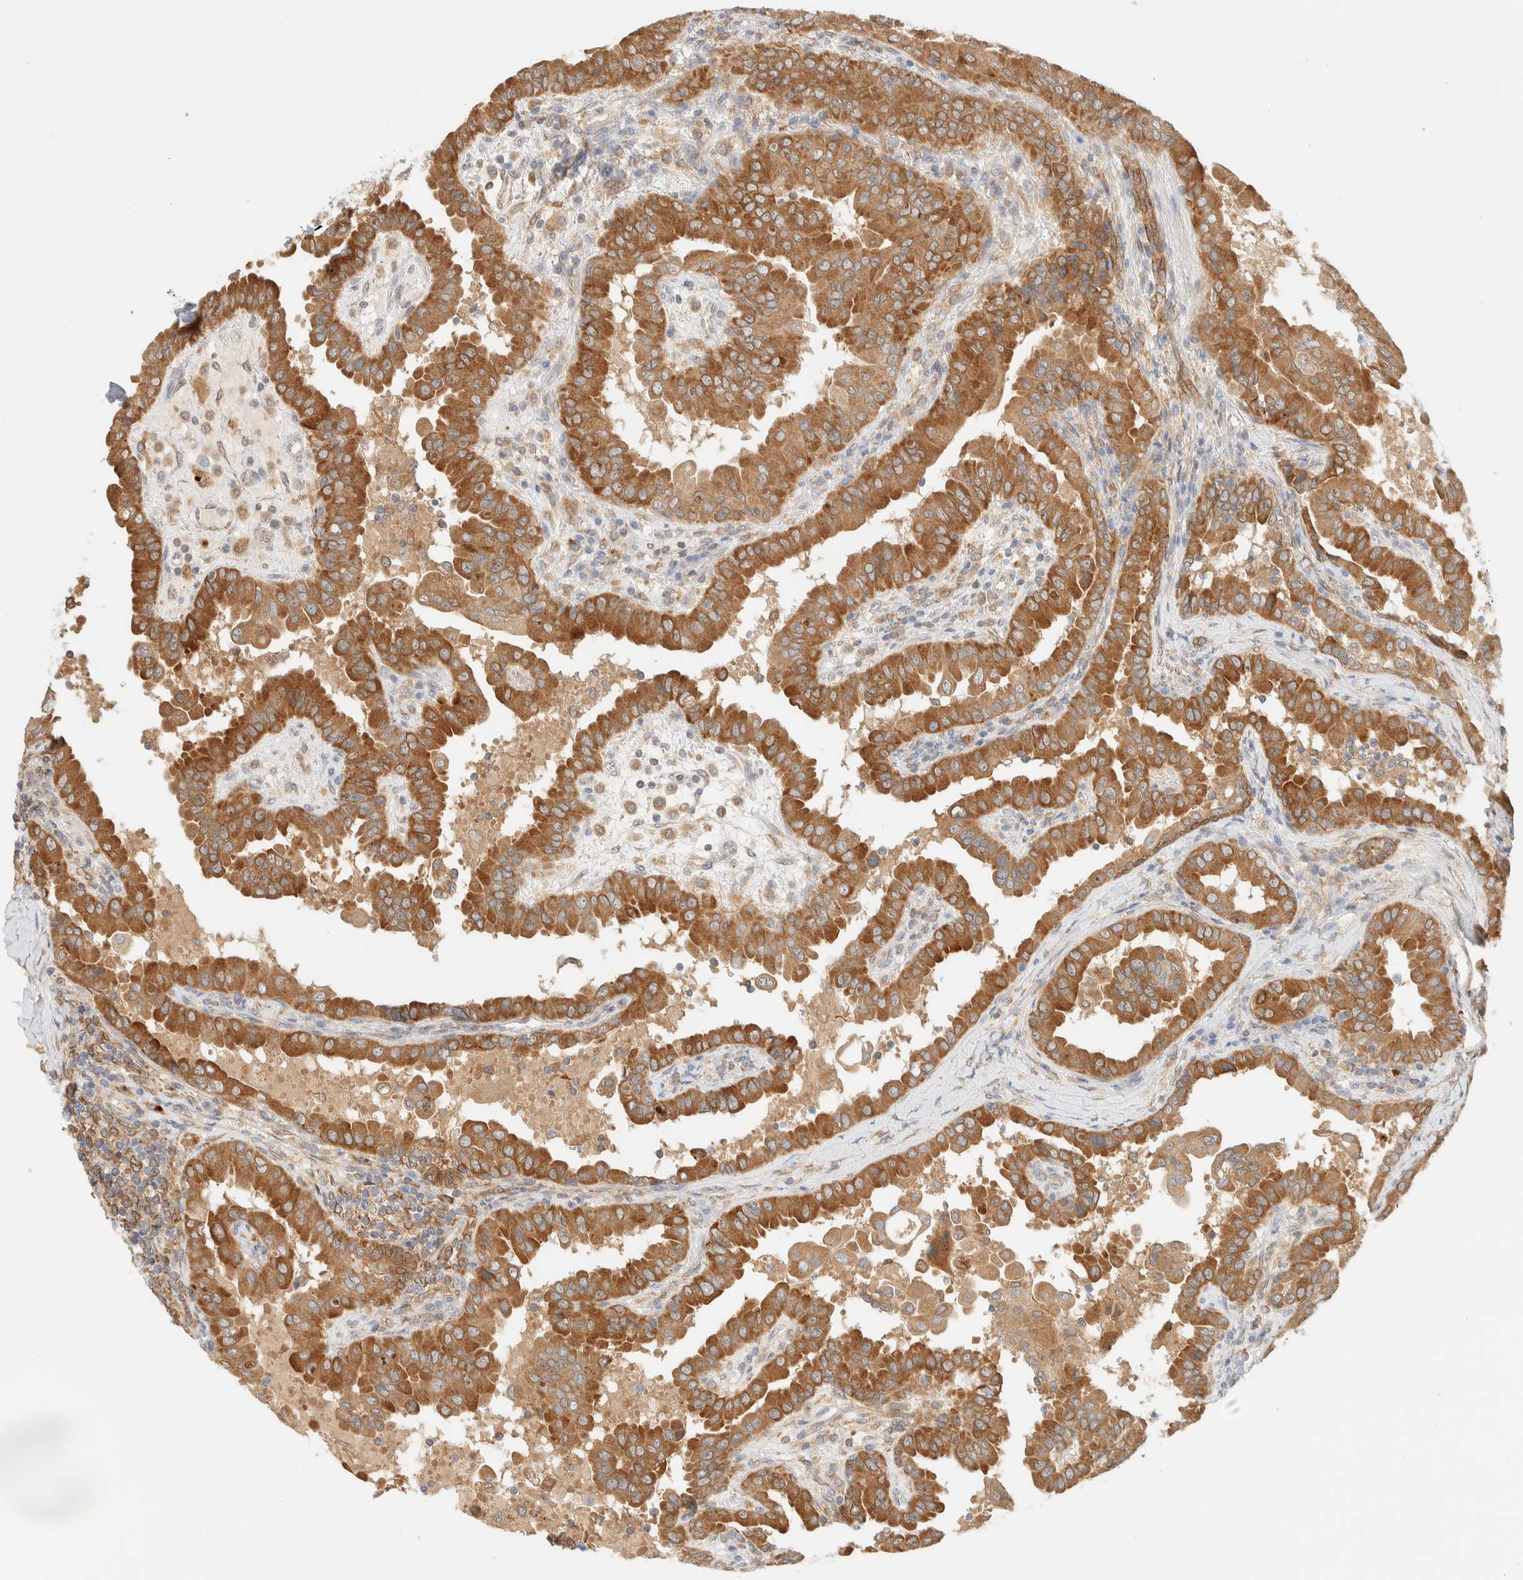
{"staining": {"intensity": "moderate", "quantity": ">75%", "location": "cytoplasmic/membranous"}, "tissue": "thyroid cancer", "cell_type": "Tumor cells", "image_type": "cancer", "snomed": [{"axis": "morphology", "description": "Papillary adenocarcinoma, NOS"}, {"axis": "topography", "description": "Thyroid gland"}], "caption": "Immunohistochemistry (IHC) histopathology image of neoplastic tissue: thyroid cancer stained using immunohistochemistry displays medium levels of moderate protein expression localized specifically in the cytoplasmic/membranous of tumor cells, appearing as a cytoplasmic/membranous brown color.", "gene": "NT5C", "patient": {"sex": "male", "age": 33}}